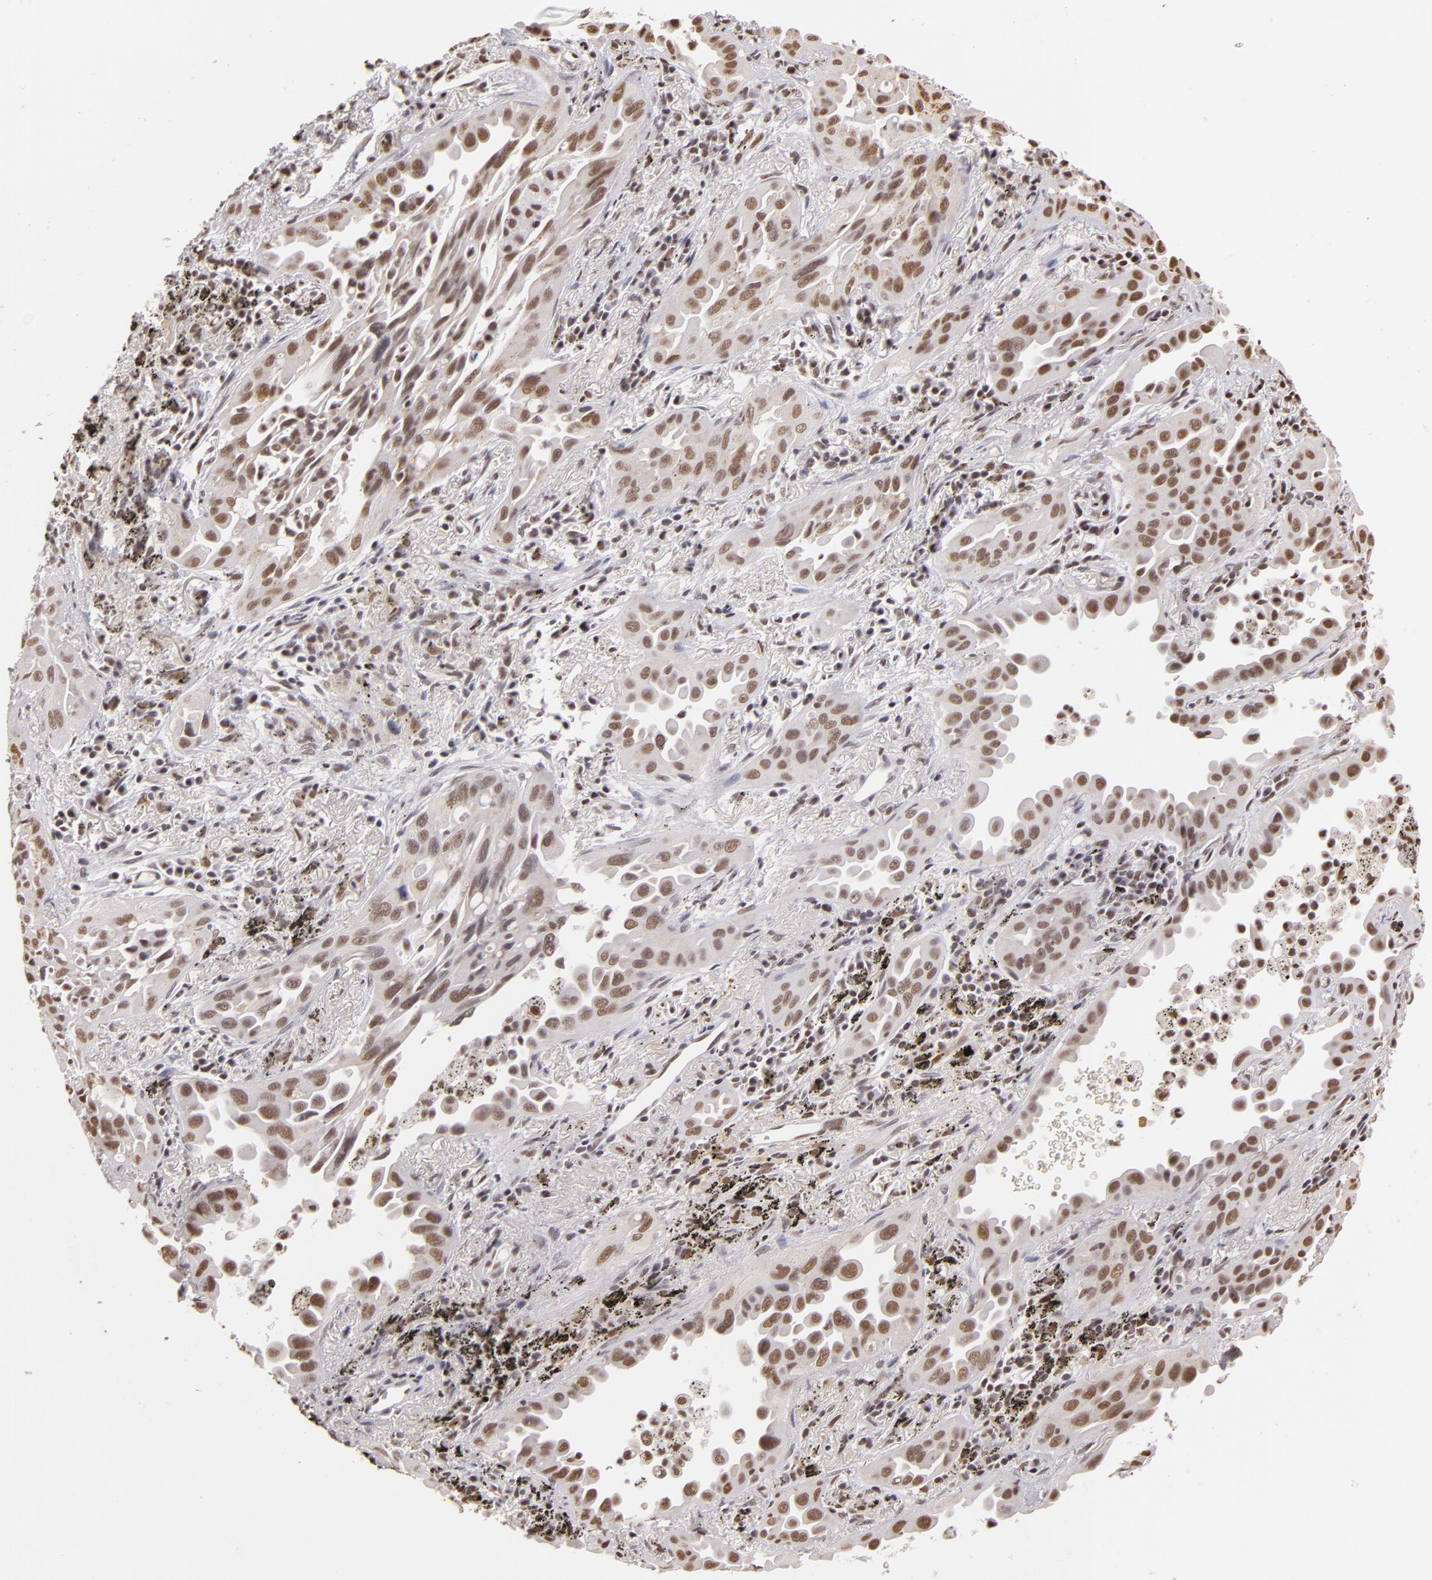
{"staining": {"intensity": "moderate", "quantity": ">75%", "location": "nuclear"}, "tissue": "lung cancer", "cell_type": "Tumor cells", "image_type": "cancer", "snomed": [{"axis": "morphology", "description": "Adenocarcinoma, NOS"}, {"axis": "topography", "description": "Lung"}], "caption": "Lung cancer stained with DAB (3,3'-diaminobenzidine) immunohistochemistry displays medium levels of moderate nuclear staining in about >75% of tumor cells.", "gene": "INTS6", "patient": {"sex": "male", "age": 68}}